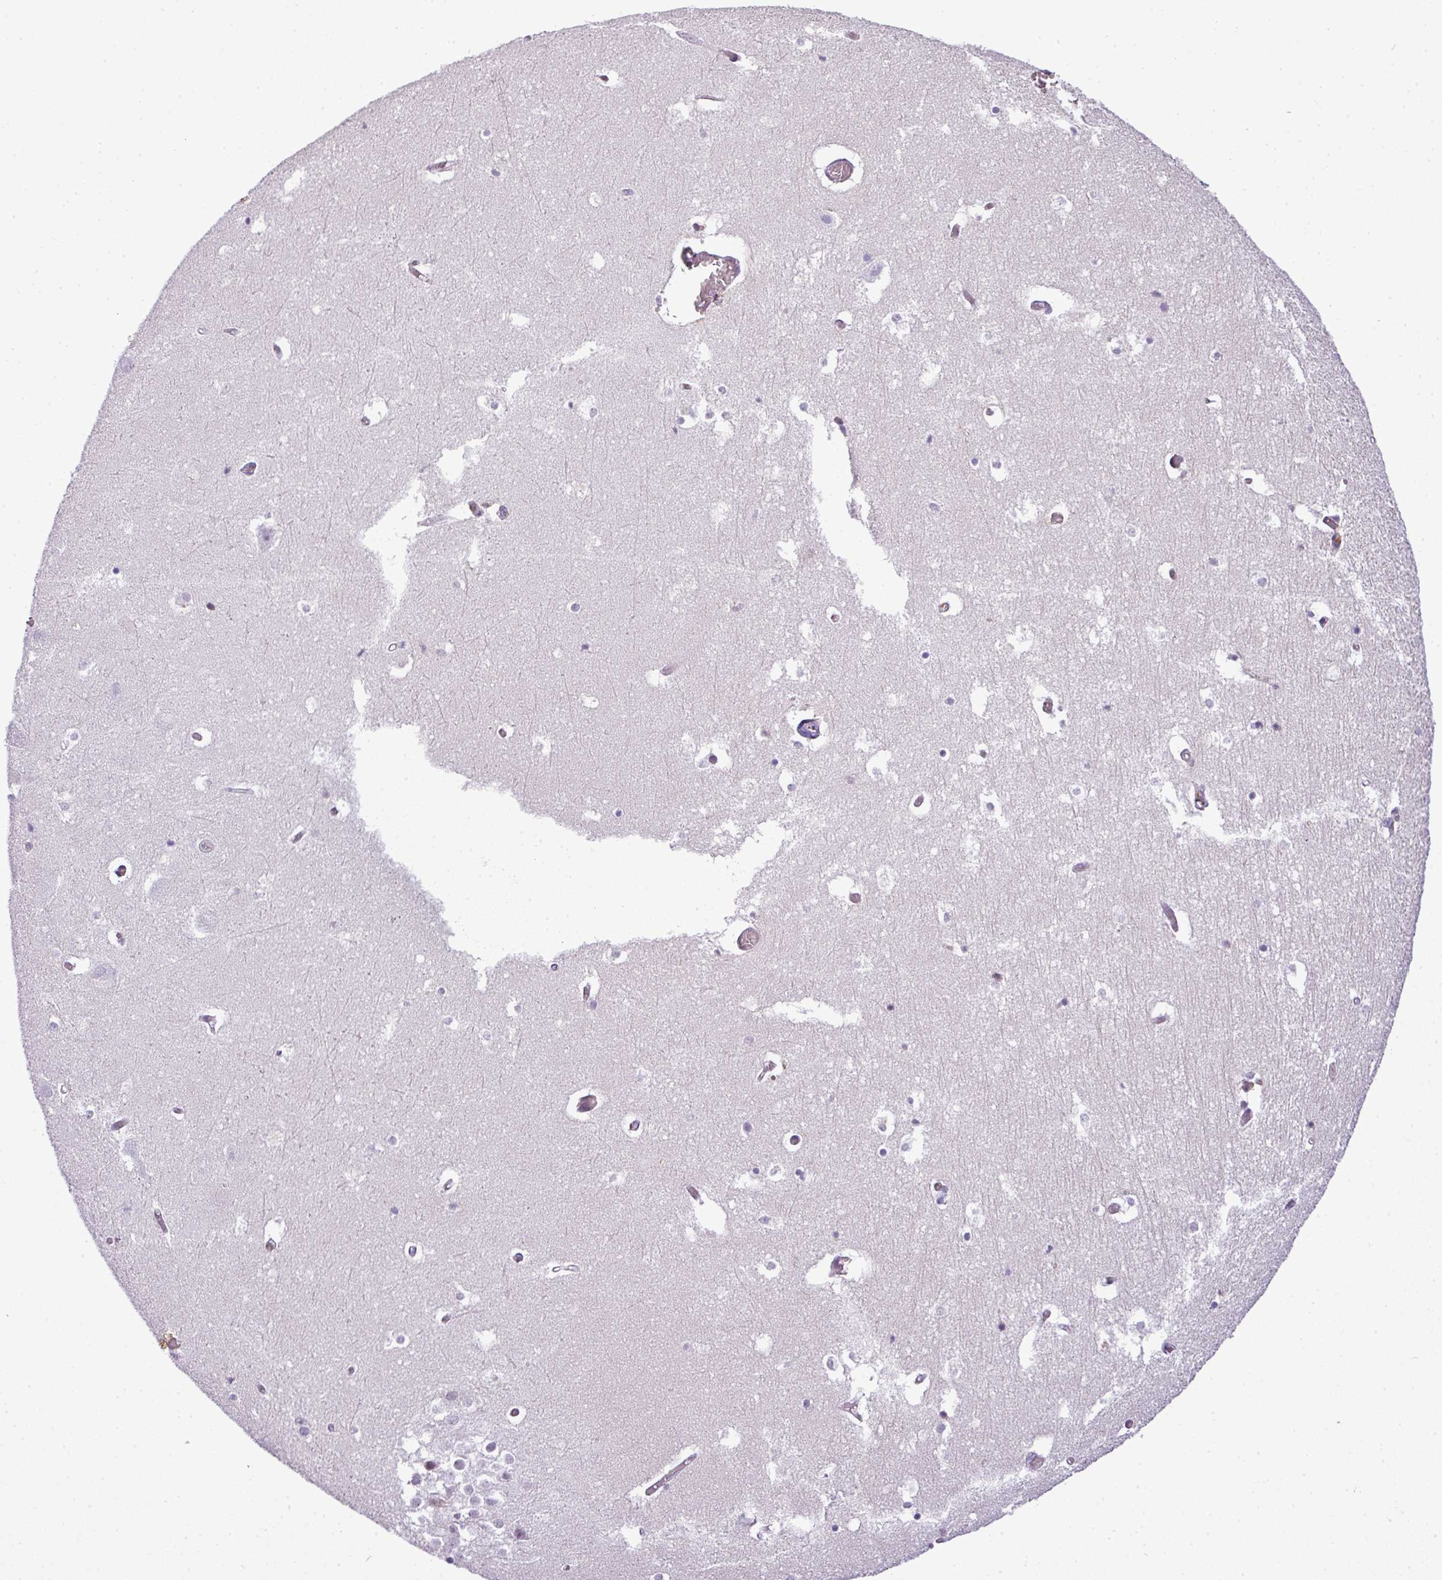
{"staining": {"intensity": "negative", "quantity": "none", "location": "none"}, "tissue": "hippocampus", "cell_type": "Glial cells", "image_type": "normal", "snomed": [{"axis": "morphology", "description": "Normal tissue, NOS"}, {"axis": "topography", "description": "Hippocampus"}], "caption": "IHC photomicrograph of benign hippocampus: human hippocampus stained with DAB reveals no significant protein expression in glial cells.", "gene": "C4A", "patient": {"sex": "female", "age": 52}}